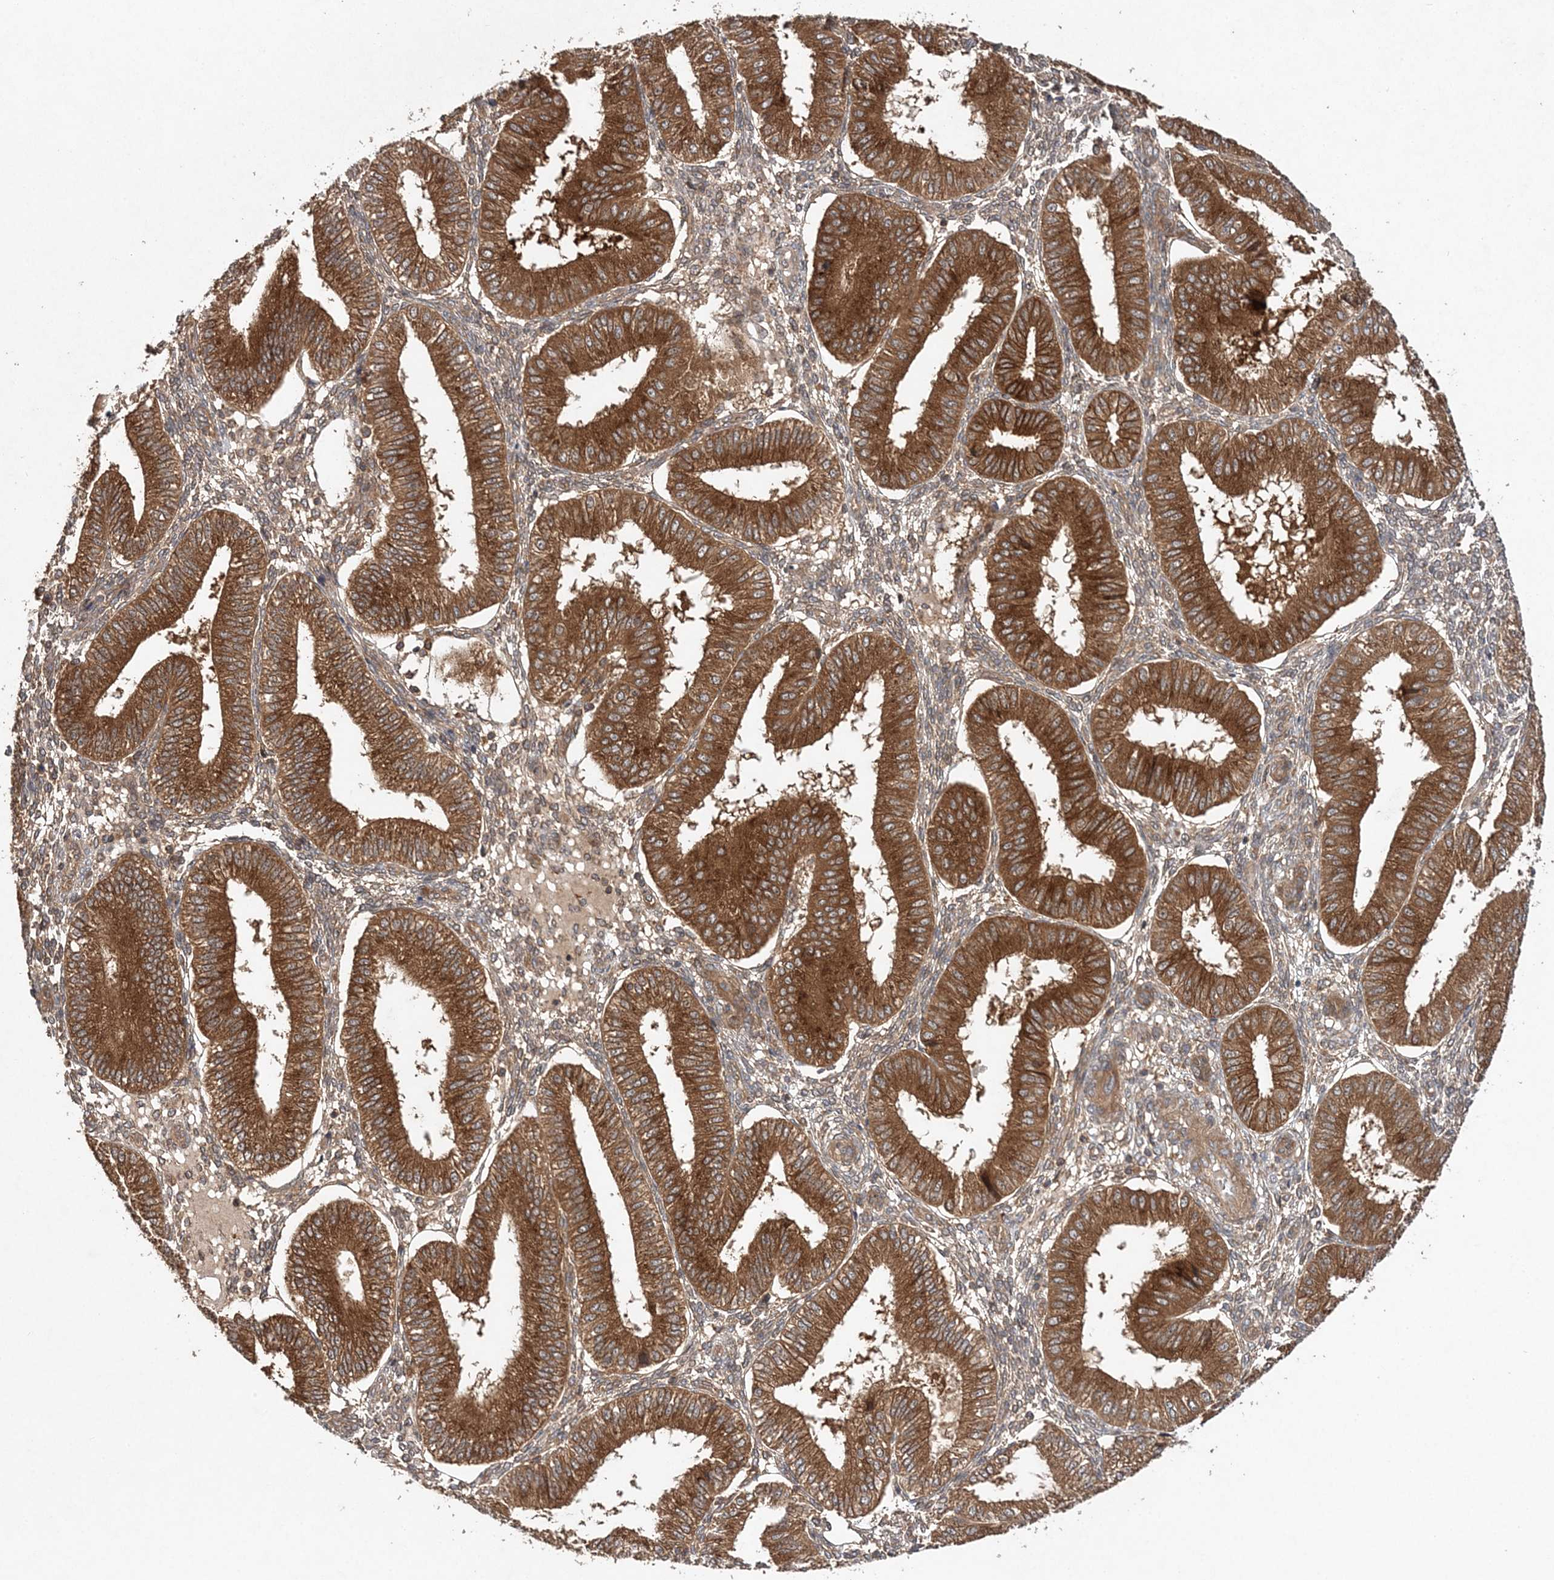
{"staining": {"intensity": "weak", "quantity": "25%-75%", "location": "cytoplasmic/membranous"}, "tissue": "endometrium", "cell_type": "Cells in endometrial stroma", "image_type": "normal", "snomed": [{"axis": "morphology", "description": "Normal tissue, NOS"}, {"axis": "topography", "description": "Endometrium"}], "caption": "Normal endometrium demonstrates weak cytoplasmic/membranous expression in approximately 25%-75% of cells in endometrial stroma Immunohistochemistry (ihc) stains the protein in brown and the nuclei are stained blue..", "gene": "TMEM9B", "patient": {"sex": "female", "age": 39}}